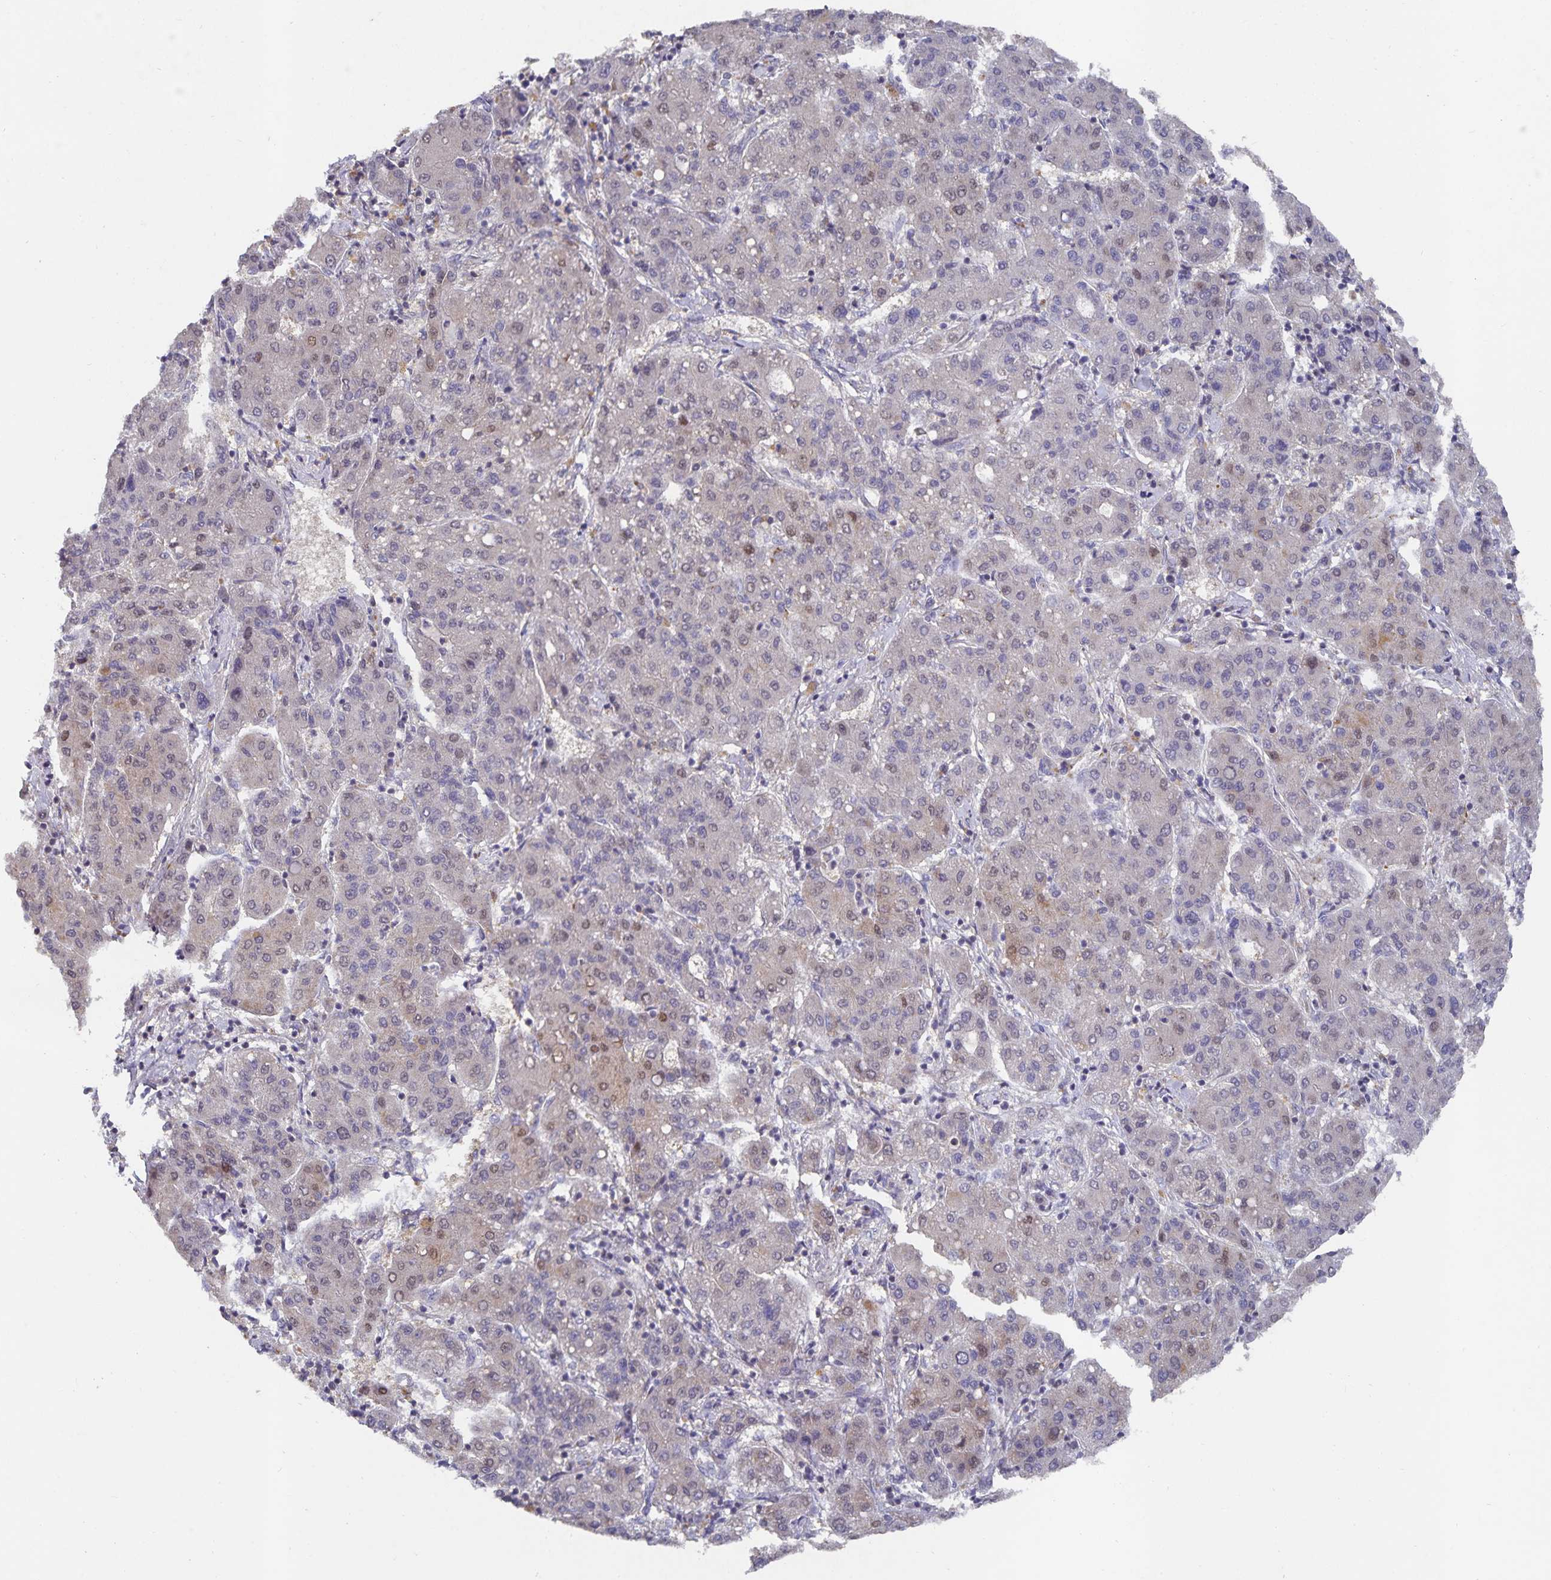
{"staining": {"intensity": "weak", "quantity": "<25%", "location": "cytoplasmic/membranous,nuclear"}, "tissue": "liver cancer", "cell_type": "Tumor cells", "image_type": "cancer", "snomed": [{"axis": "morphology", "description": "Carcinoma, Hepatocellular, NOS"}, {"axis": "topography", "description": "Liver"}], "caption": "IHC histopathology image of neoplastic tissue: liver cancer stained with DAB reveals no significant protein staining in tumor cells.", "gene": "HEPN1", "patient": {"sex": "male", "age": 65}}